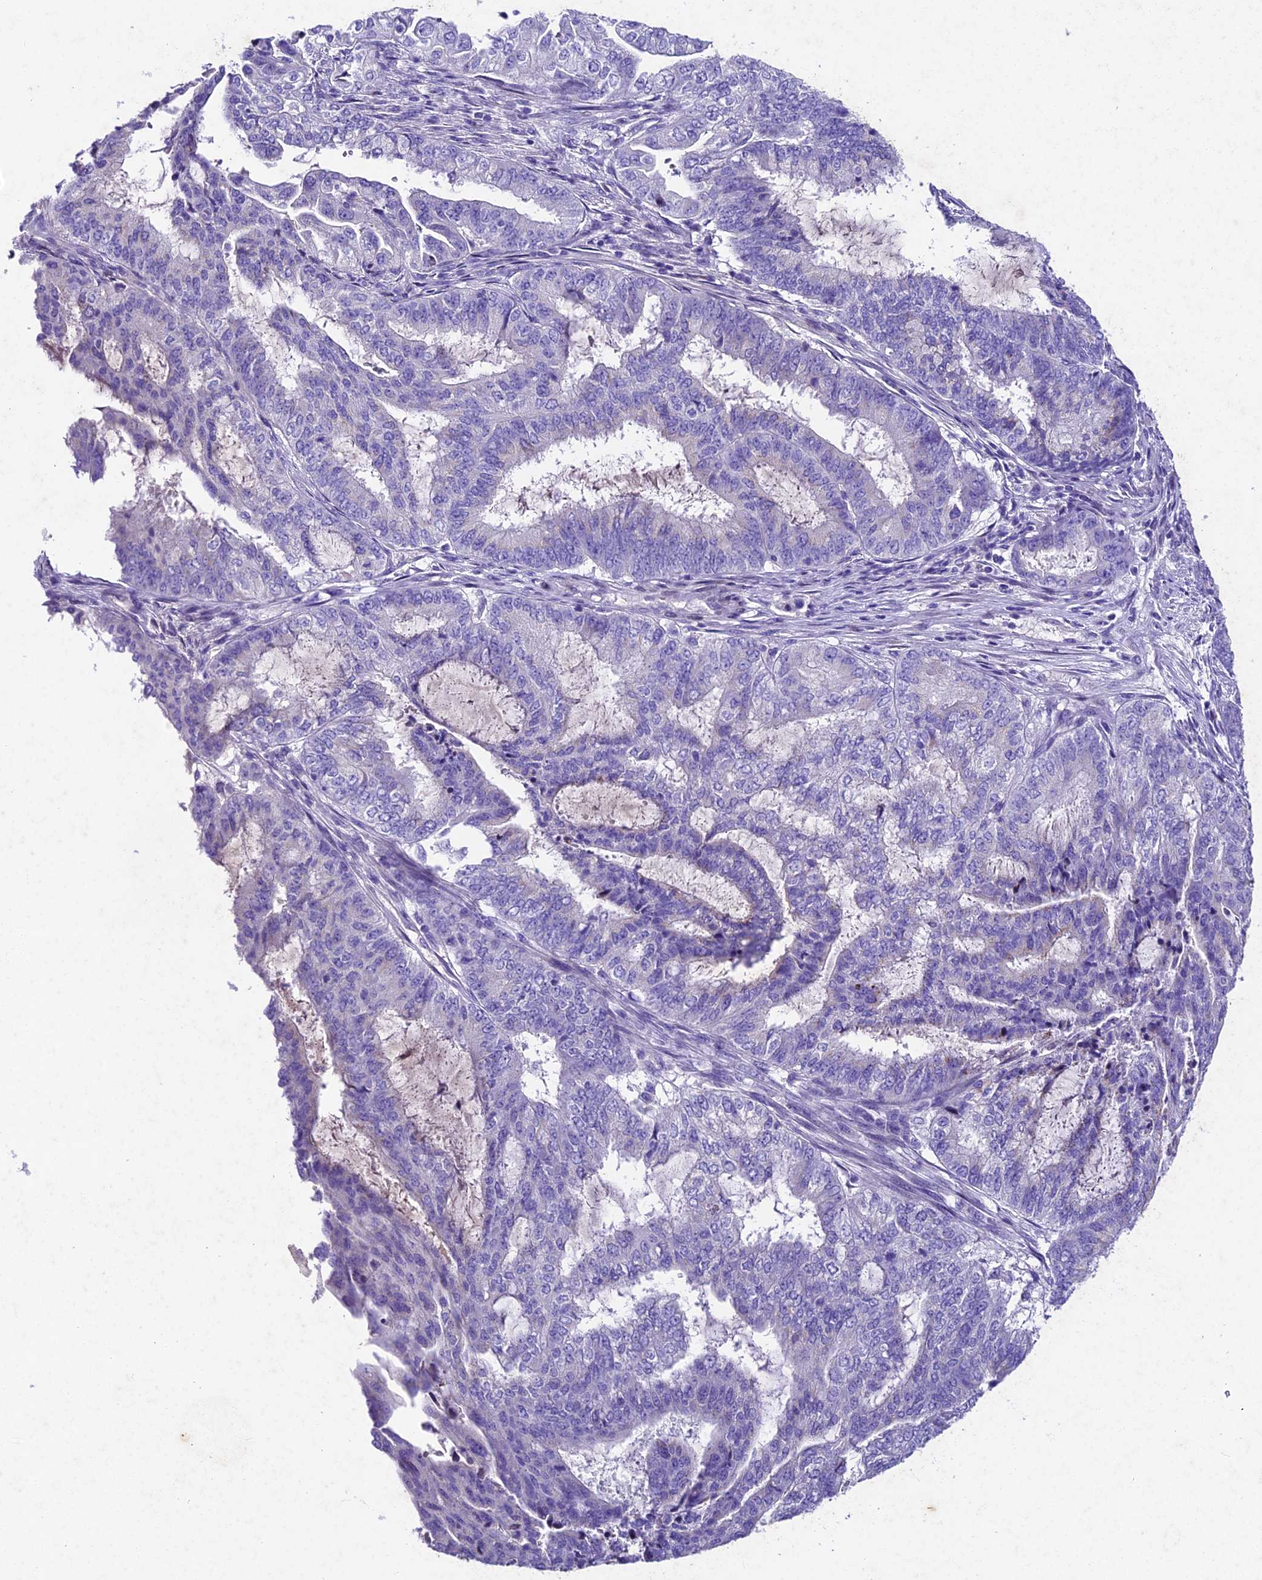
{"staining": {"intensity": "negative", "quantity": "none", "location": "none"}, "tissue": "endometrial cancer", "cell_type": "Tumor cells", "image_type": "cancer", "snomed": [{"axis": "morphology", "description": "Adenocarcinoma, NOS"}, {"axis": "topography", "description": "Endometrium"}], "caption": "Photomicrograph shows no significant protein positivity in tumor cells of endometrial cancer (adenocarcinoma). (Immunohistochemistry, brightfield microscopy, high magnification).", "gene": "IFT140", "patient": {"sex": "female", "age": 51}}